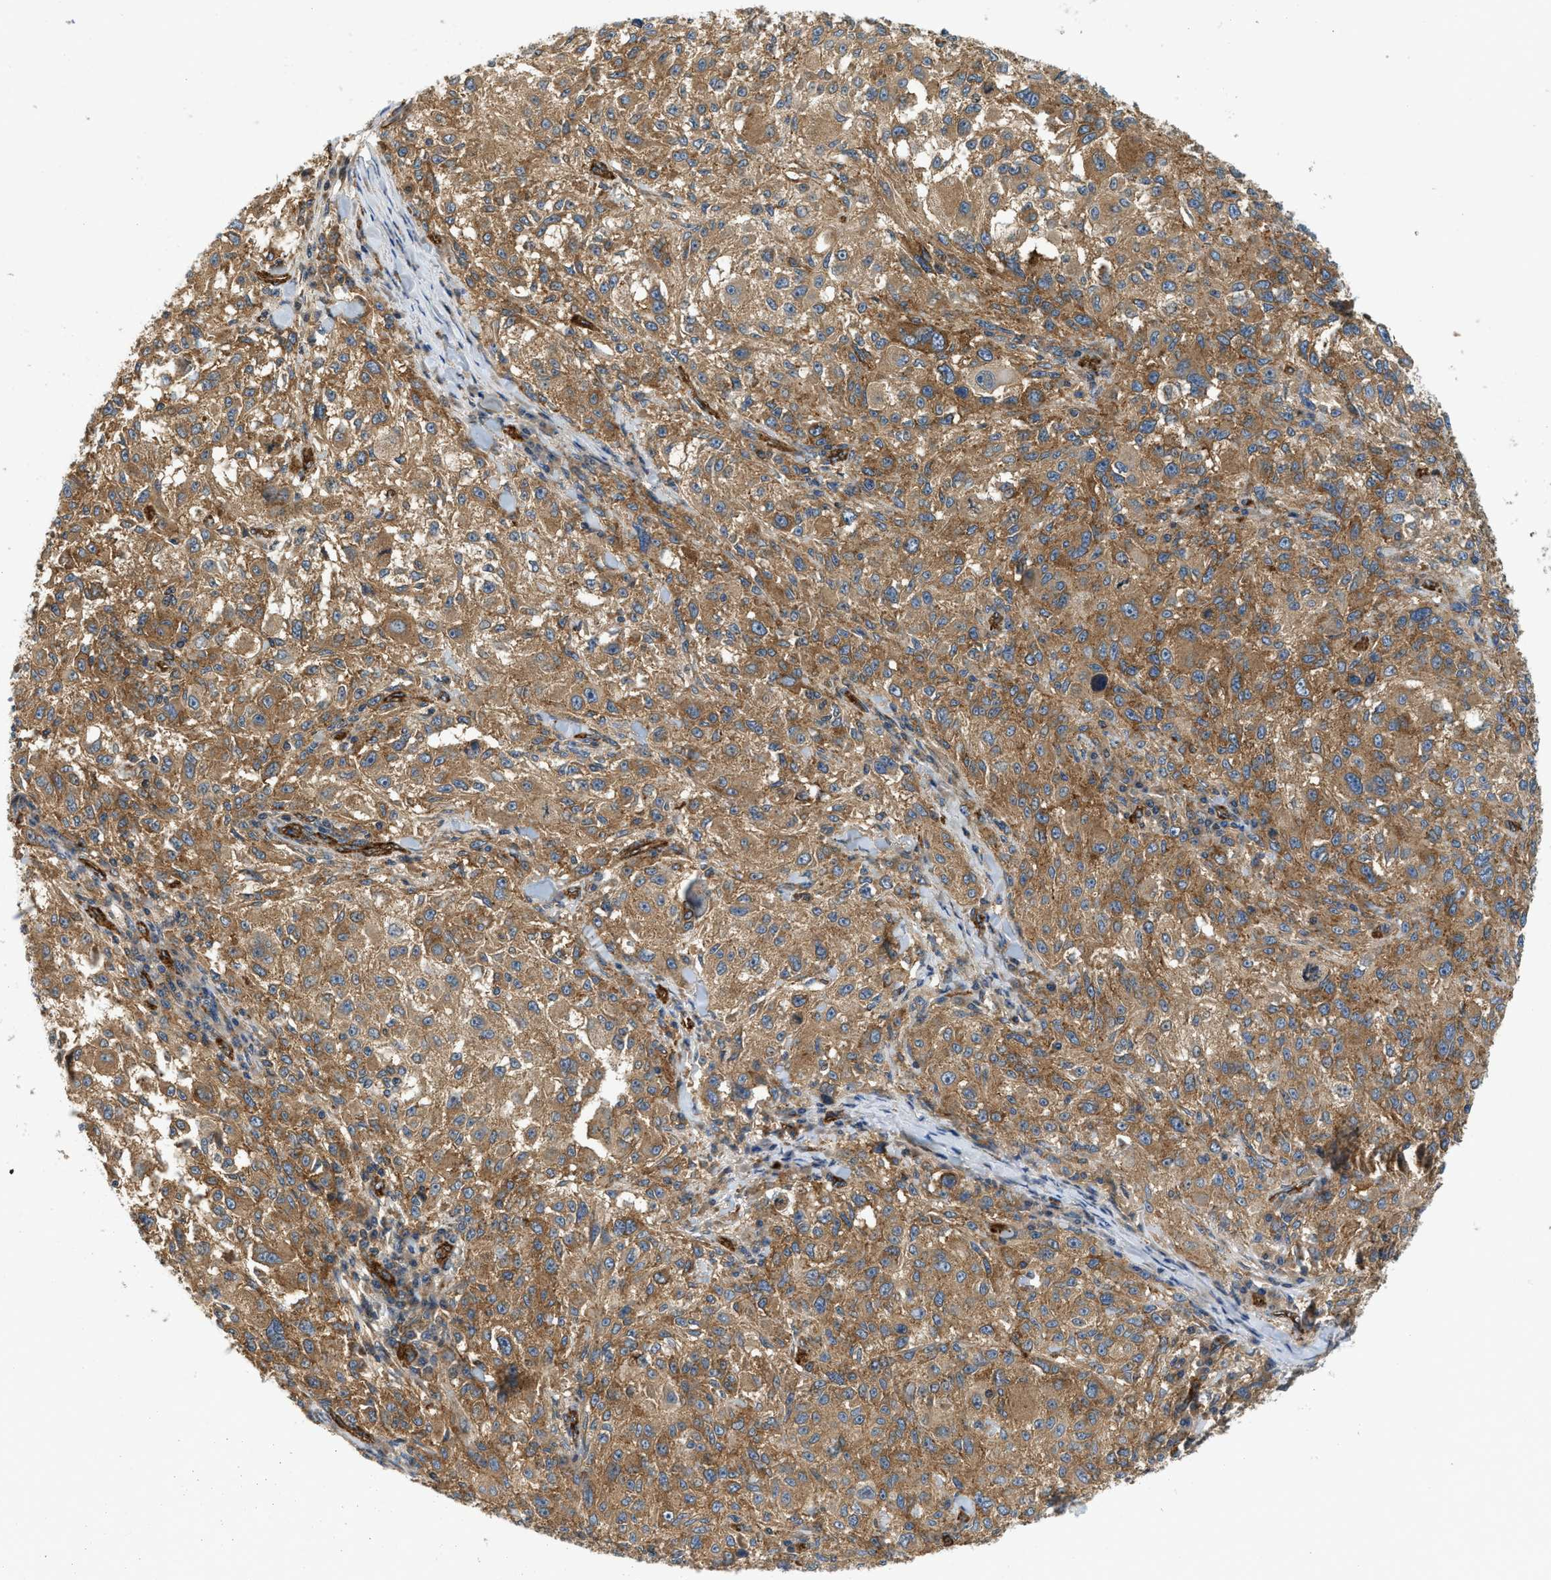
{"staining": {"intensity": "moderate", "quantity": ">75%", "location": "cytoplasmic/membranous"}, "tissue": "melanoma", "cell_type": "Tumor cells", "image_type": "cancer", "snomed": [{"axis": "morphology", "description": "Necrosis, NOS"}, {"axis": "morphology", "description": "Malignant melanoma, NOS"}, {"axis": "topography", "description": "Skin"}], "caption": "Tumor cells exhibit medium levels of moderate cytoplasmic/membranous staining in about >75% of cells in malignant melanoma. Immunohistochemistry (ihc) stains the protein of interest in brown and the nuclei are stained blue.", "gene": "HIP1", "patient": {"sex": "female", "age": 87}}